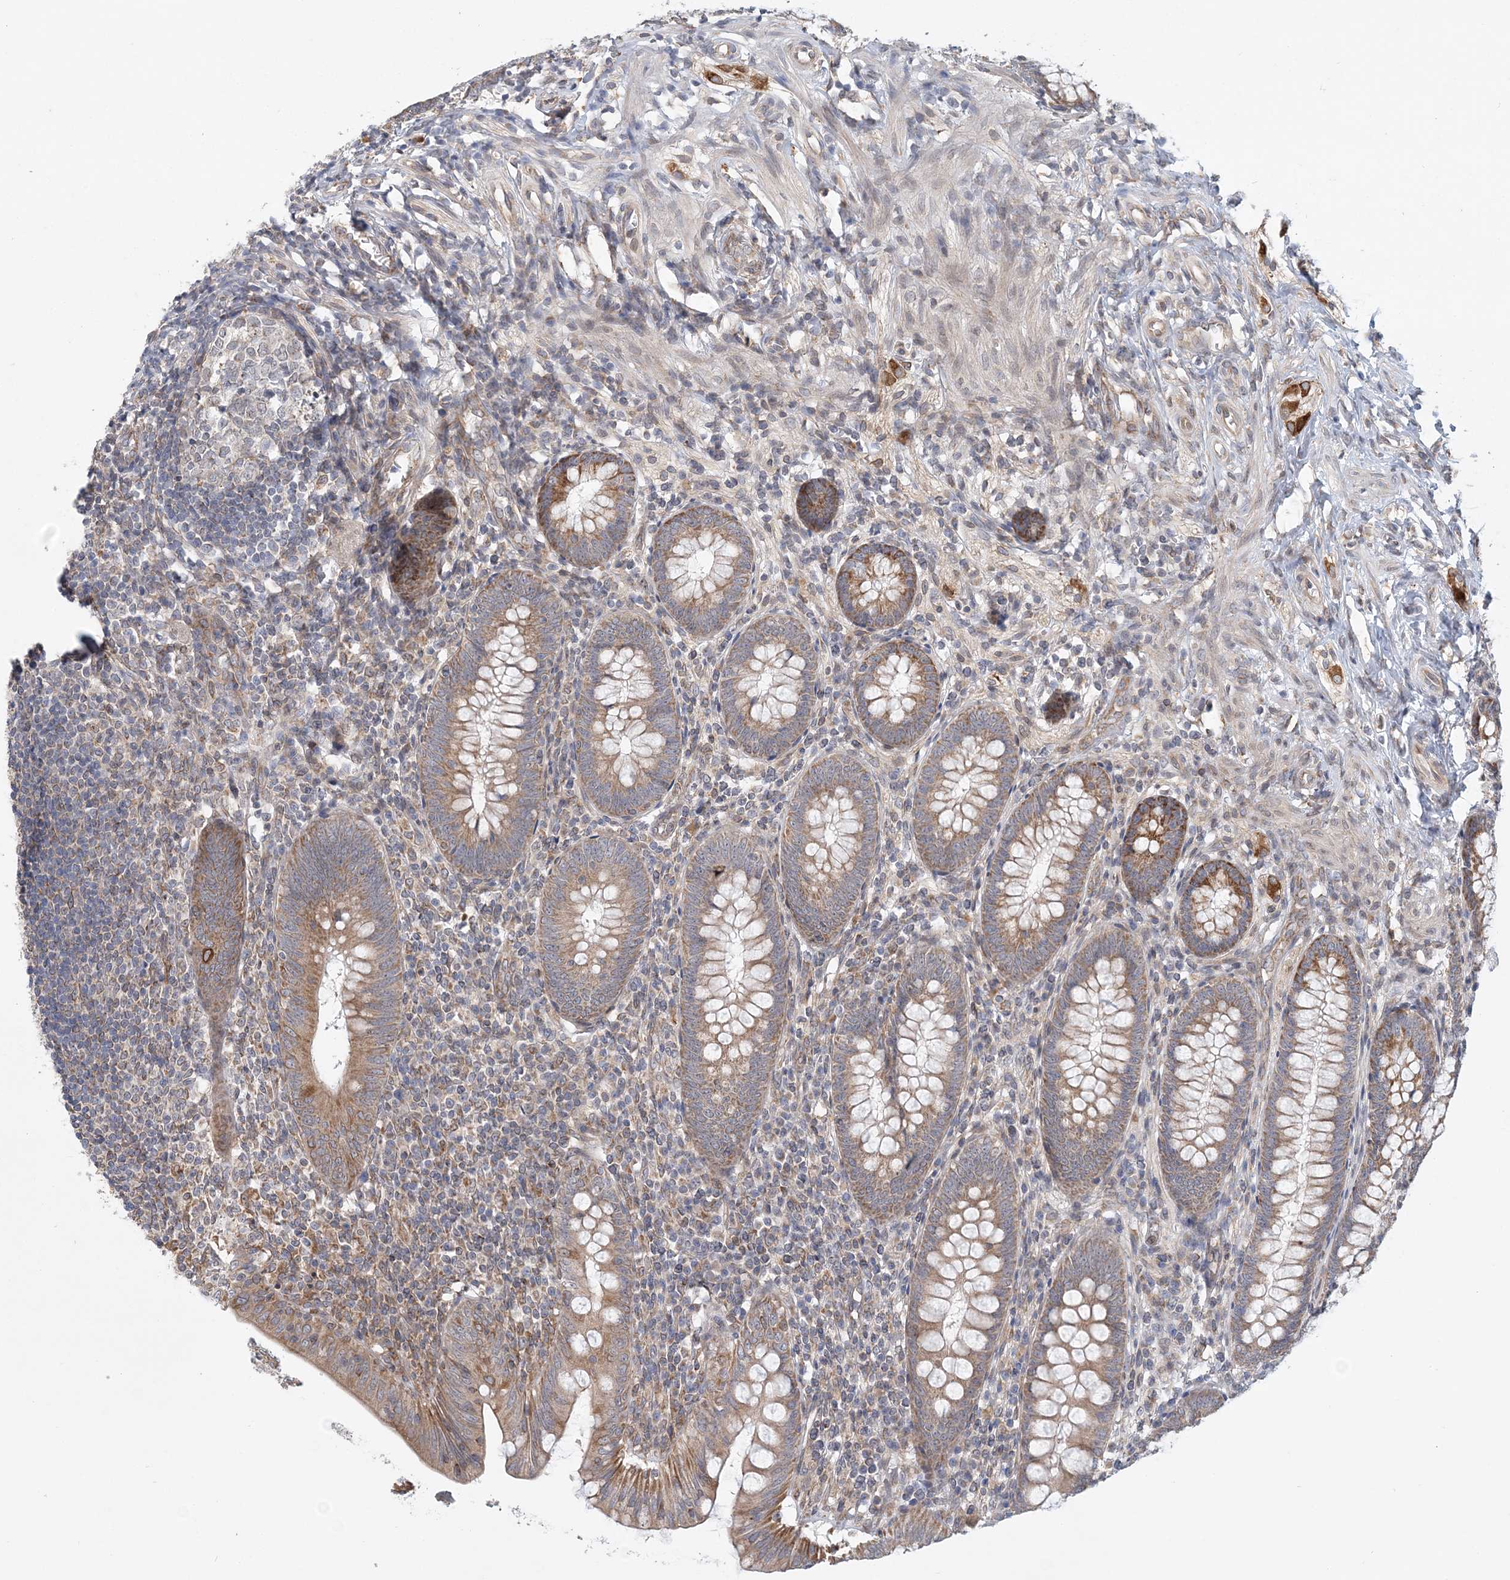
{"staining": {"intensity": "moderate", "quantity": ">75%", "location": "cytoplasmic/membranous"}, "tissue": "appendix", "cell_type": "Glandular cells", "image_type": "normal", "snomed": [{"axis": "morphology", "description": "Normal tissue, NOS"}, {"axis": "topography", "description": "Appendix"}], "caption": "Immunohistochemistry histopathology image of normal appendix: human appendix stained using immunohistochemistry (IHC) exhibits medium levels of moderate protein expression localized specifically in the cytoplasmic/membranous of glandular cells, appearing as a cytoplasmic/membranous brown color.", "gene": "PCYOX1L", "patient": {"sex": "male", "age": 14}}